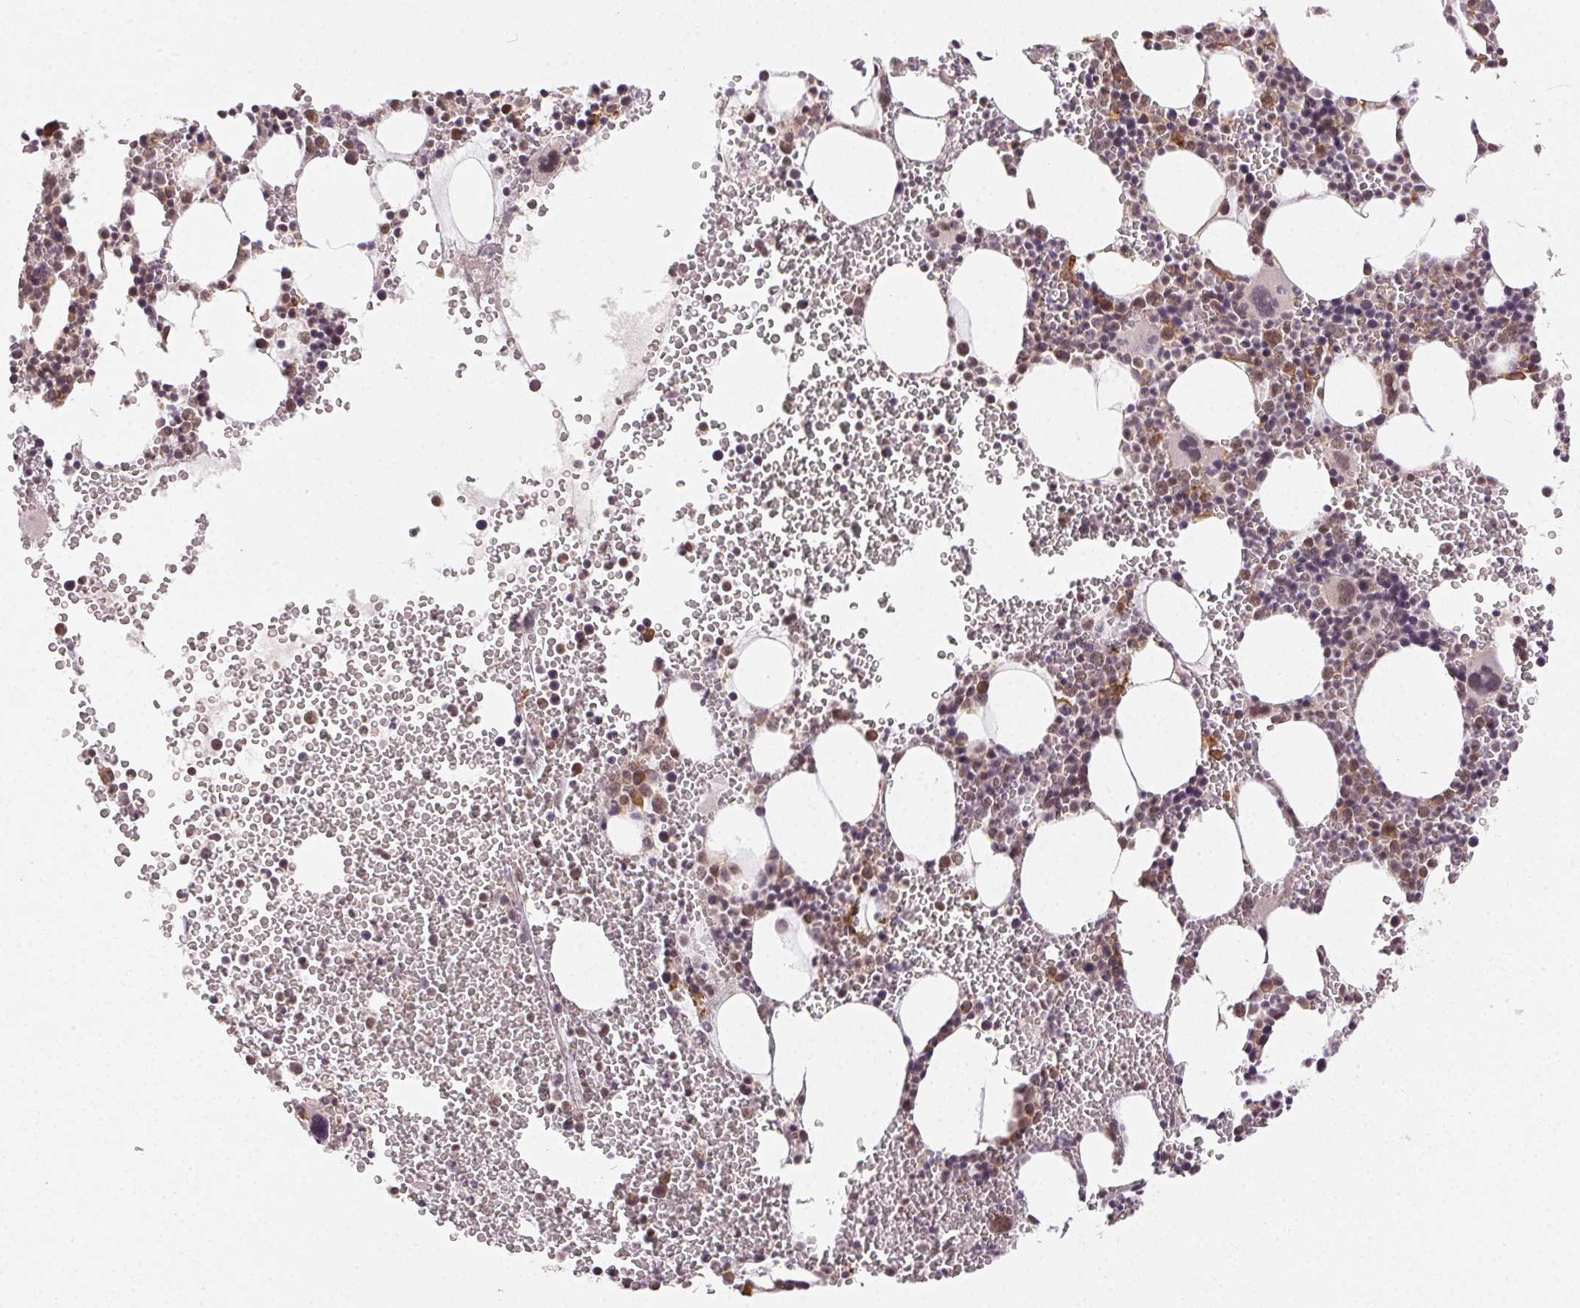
{"staining": {"intensity": "moderate", "quantity": "25%-75%", "location": "nuclear"}, "tissue": "bone marrow", "cell_type": "Hematopoietic cells", "image_type": "normal", "snomed": [{"axis": "morphology", "description": "Normal tissue, NOS"}, {"axis": "topography", "description": "Bone marrow"}], "caption": "Immunohistochemical staining of benign bone marrow shows medium levels of moderate nuclear positivity in about 25%-75% of hematopoietic cells.", "gene": "PIWIL4", "patient": {"sex": "male", "age": 82}}